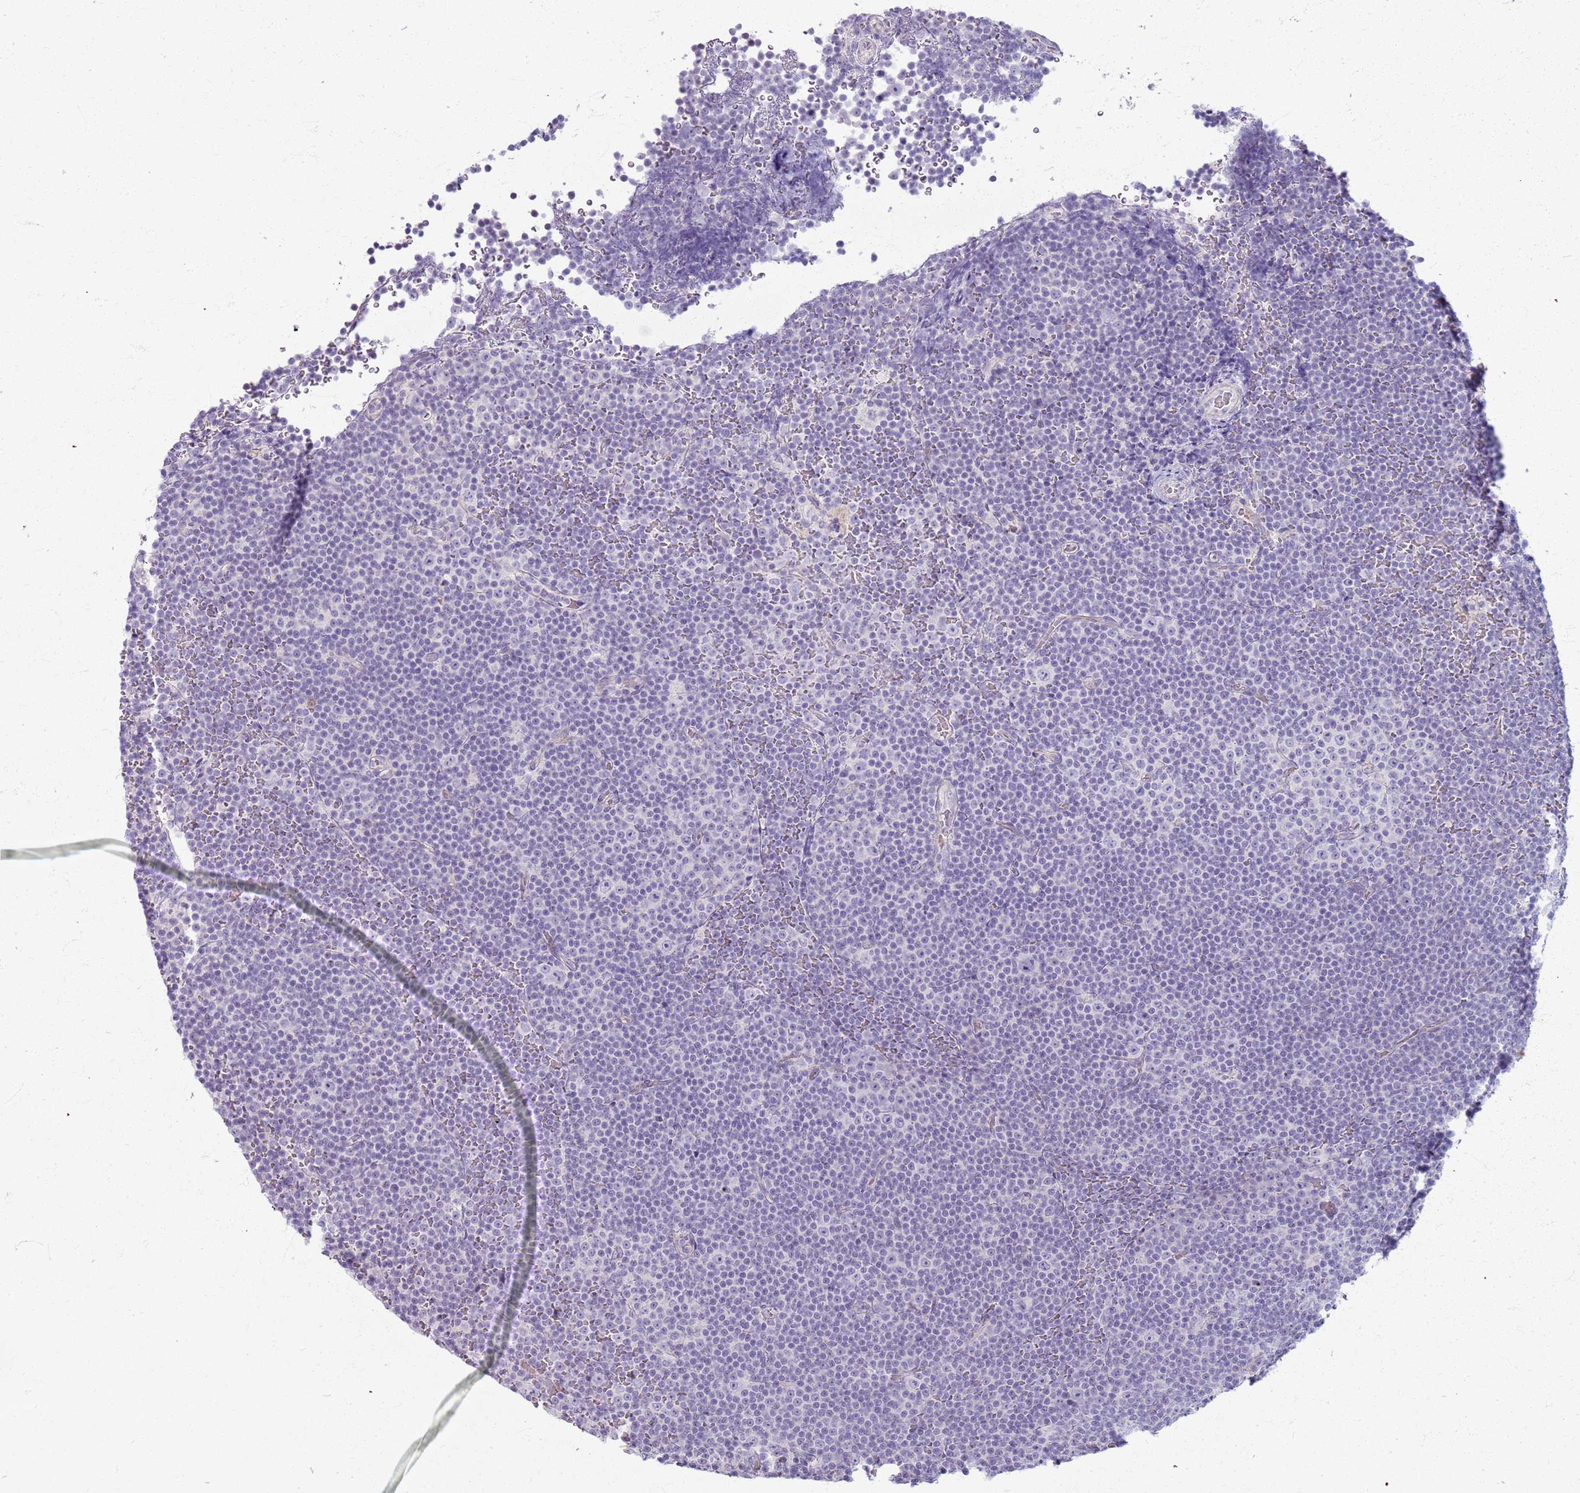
{"staining": {"intensity": "negative", "quantity": "none", "location": "none"}, "tissue": "lymphoma", "cell_type": "Tumor cells", "image_type": "cancer", "snomed": [{"axis": "morphology", "description": "Malignant lymphoma, non-Hodgkin's type, Low grade"}, {"axis": "topography", "description": "Lymph node"}], "caption": "Human malignant lymphoma, non-Hodgkin's type (low-grade) stained for a protein using immunohistochemistry exhibits no expression in tumor cells.", "gene": "CSRP3", "patient": {"sex": "female", "age": 67}}